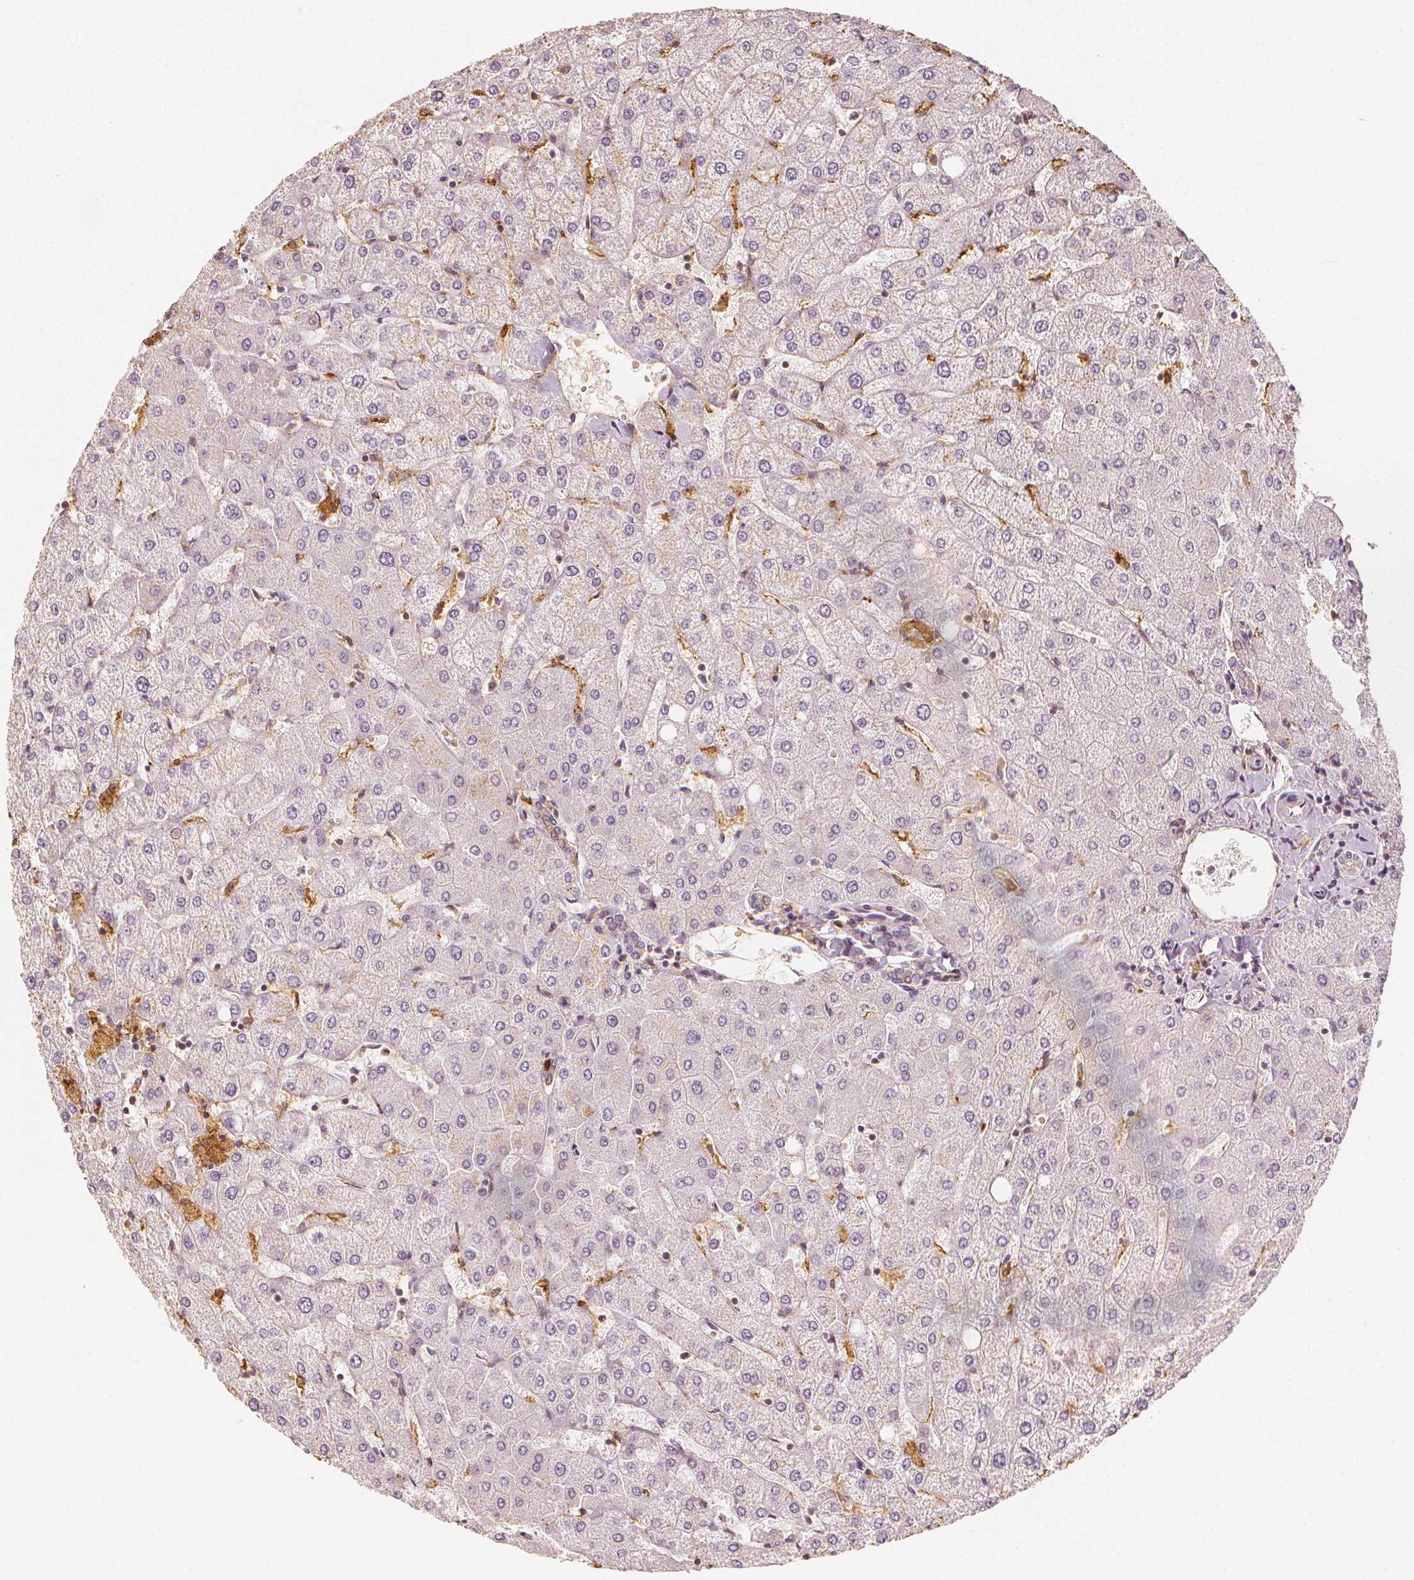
{"staining": {"intensity": "negative", "quantity": "none", "location": "none"}, "tissue": "liver", "cell_type": "Cholangiocytes", "image_type": "normal", "snomed": [{"axis": "morphology", "description": "Normal tissue, NOS"}, {"axis": "topography", "description": "Liver"}], "caption": "An IHC histopathology image of unremarkable liver is shown. There is no staining in cholangiocytes of liver.", "gene": "ARHGAP26", "patient": {"sex": "female", "age": 54}}